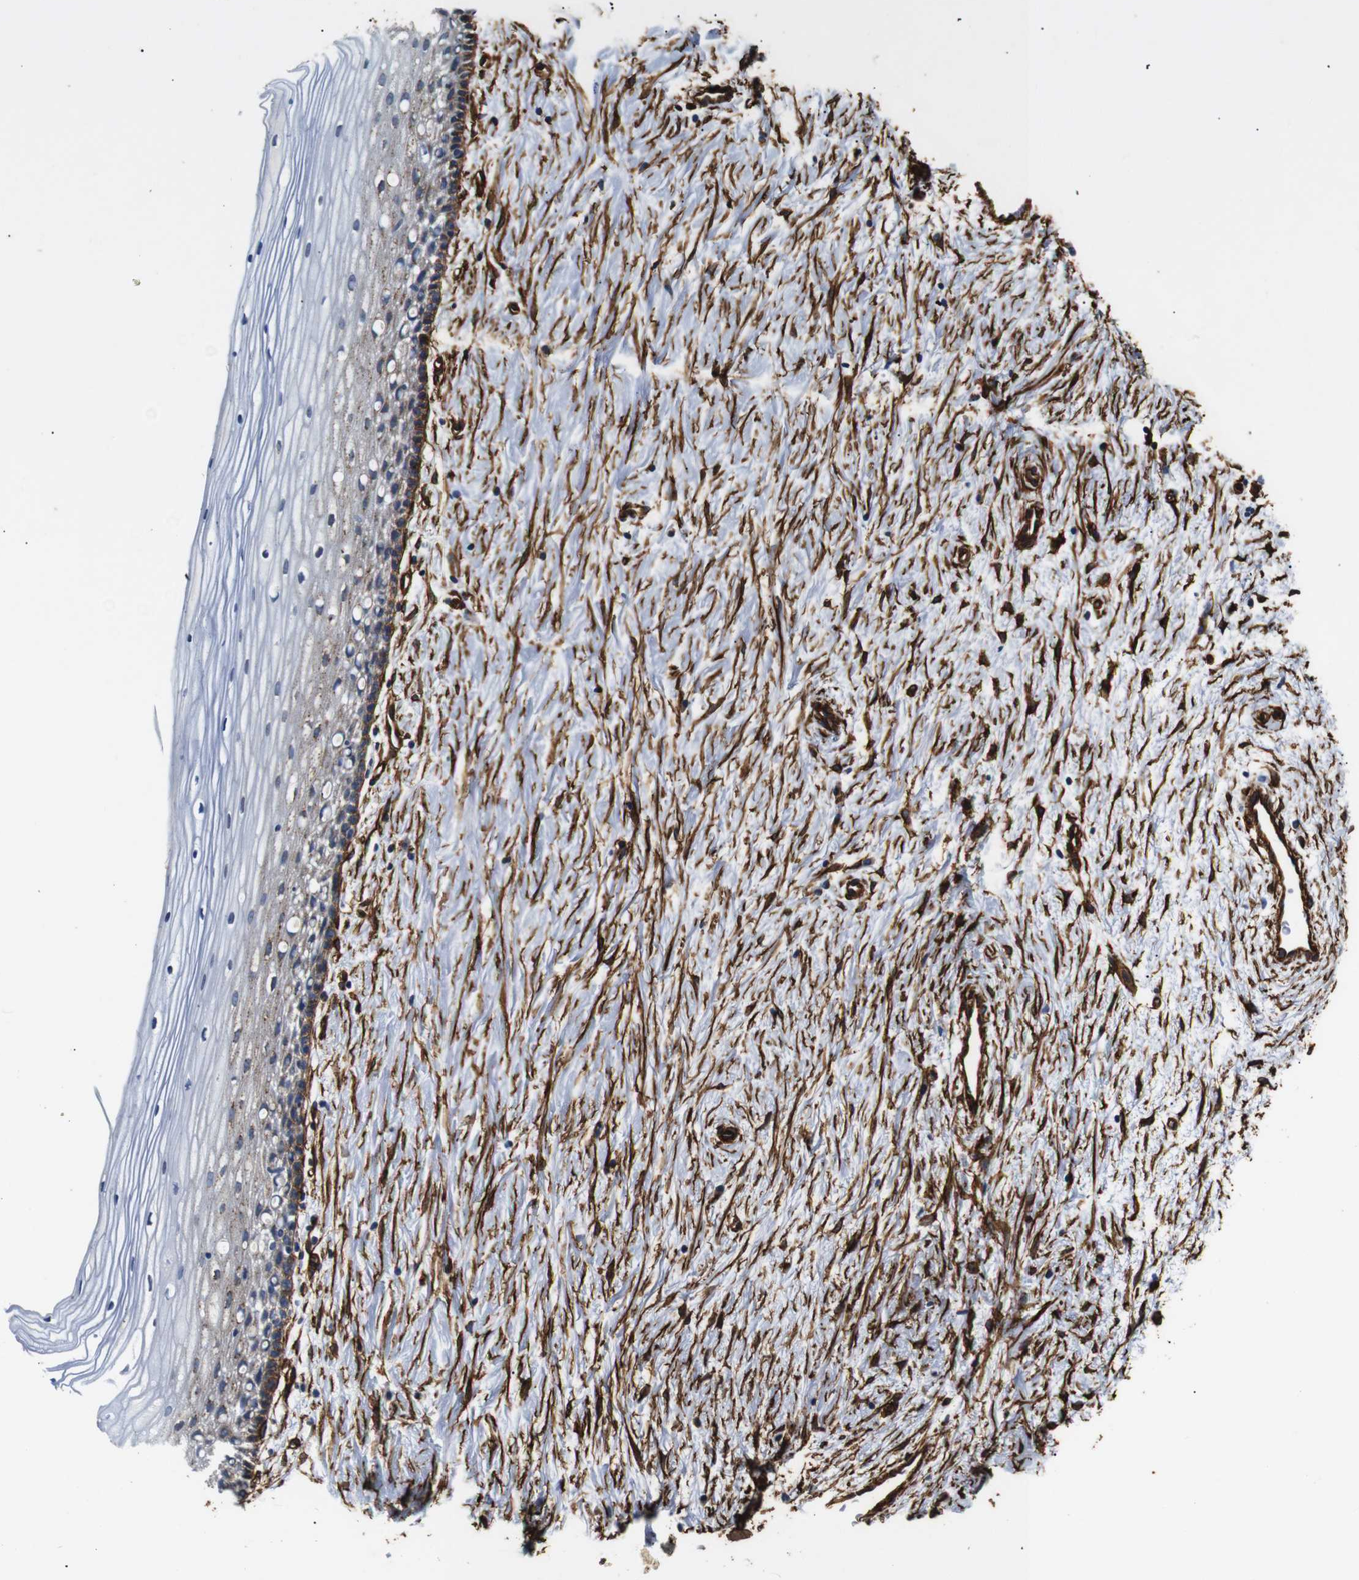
{"staining": {"intensity": "moderate", "quantity": ">75%", "location": "cytoplasmic/membranous"}, "tissue": "cervix", "cell_type": "Glandular cells", "image_type": "normal", "snomed": [{"axis": "morphology", "description": "Normal tissue, NOS"}, {"axis": "topography", "description": "Cervix"}], "caption": "Moderate cytoplasmic/membranous protein expression is appreciated in approximately >75% of glandular cells in cervix.", "gene": "CAV2", "patient": {"sex": "female", "age": 39}}